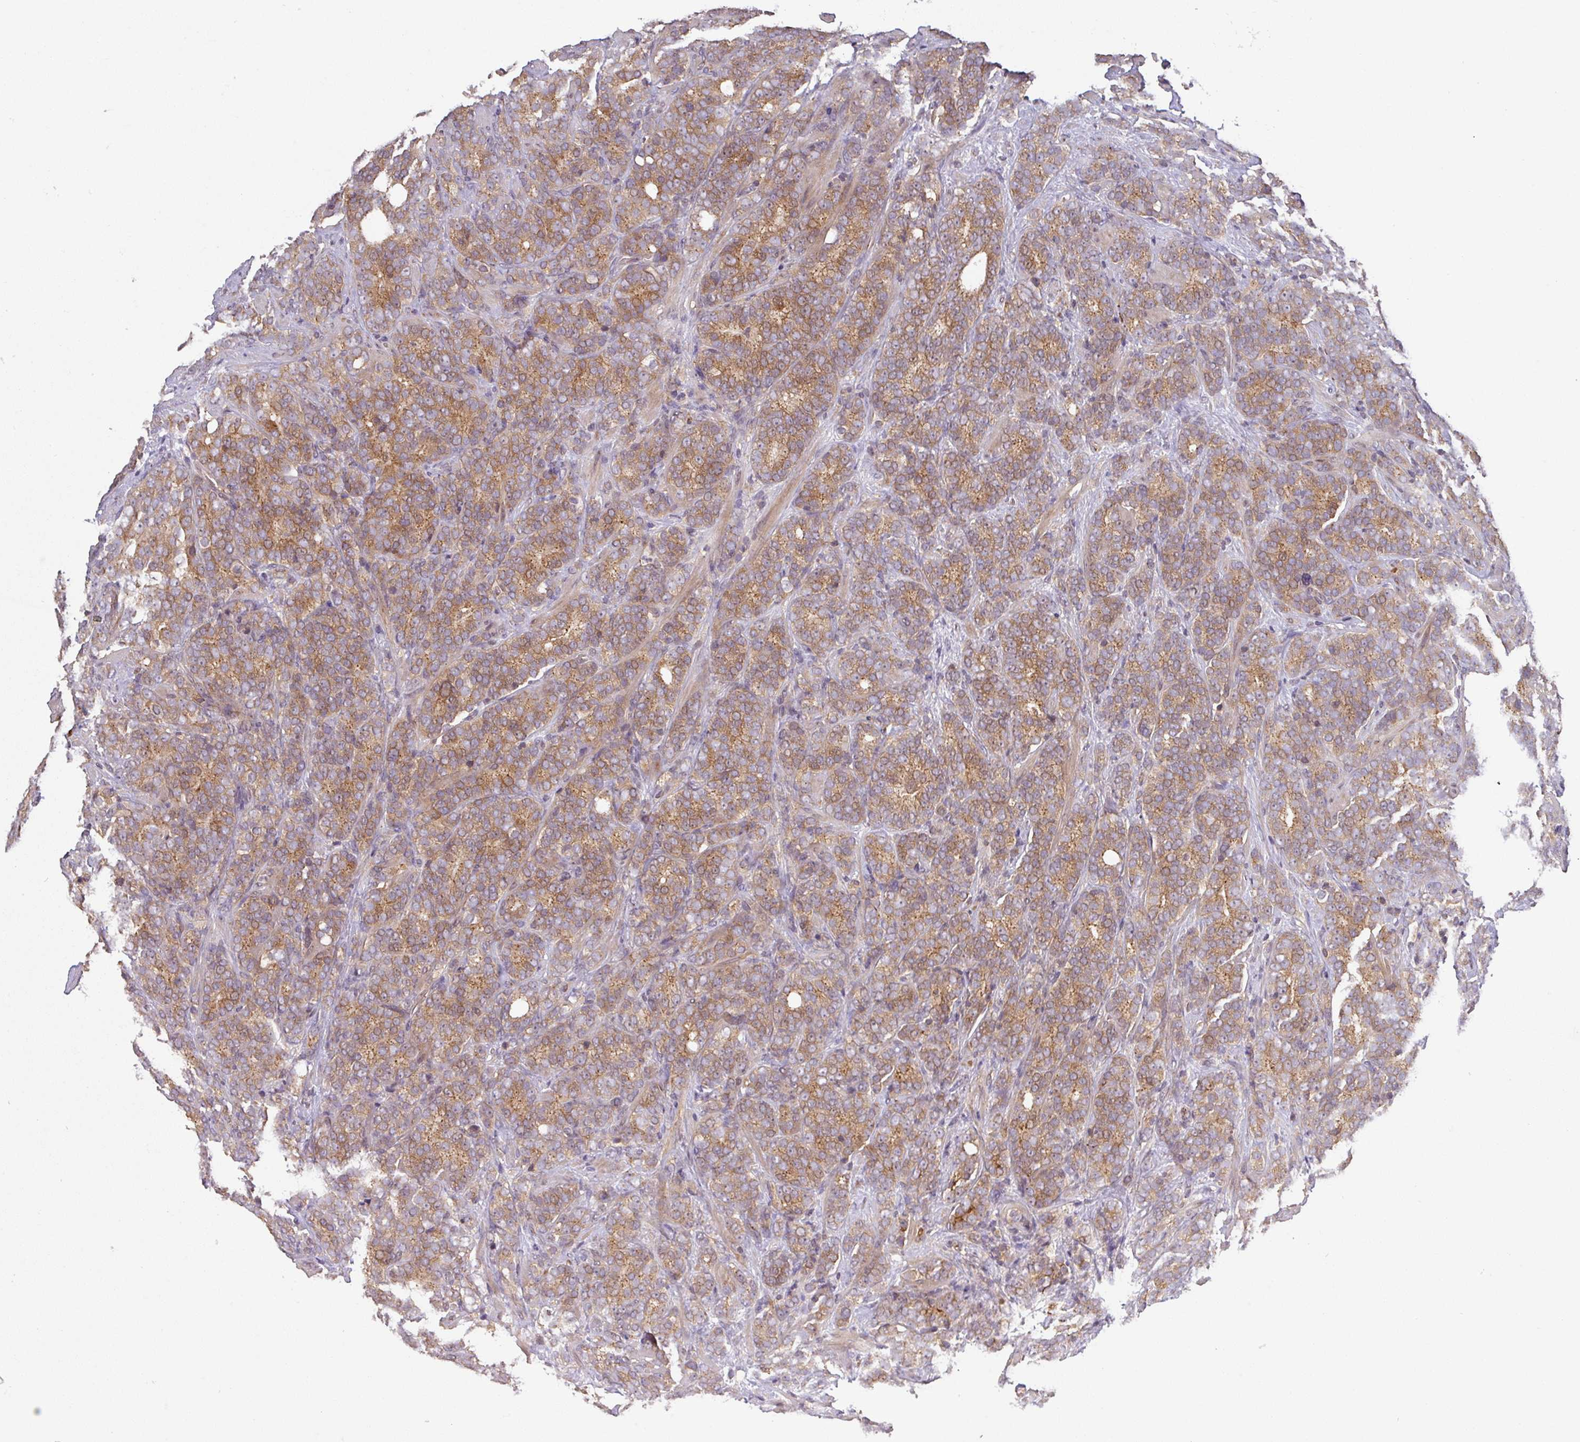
{"staining": {"intensity": "moderate", "quantity": ">75%", "location": "cytoplasmic/membranous"}, "tissue": "prostate cancer", "cell_type": "Tumor cells", "image_type": "cancer", "snomed": [{"axis": "morphology", "description": "Adenocarcinoma, High grade"}, {"axis": "topography", "description": "Prostate"}], "caption": "Prostate adenocarcinoma (high-grade) stained with a brown dye reveals moderate cytoplasmic/membranous positive staining in about >75% of tumor cells.", "gene": "CCDC121", "patient": {"sex": "male", "age": 64}}